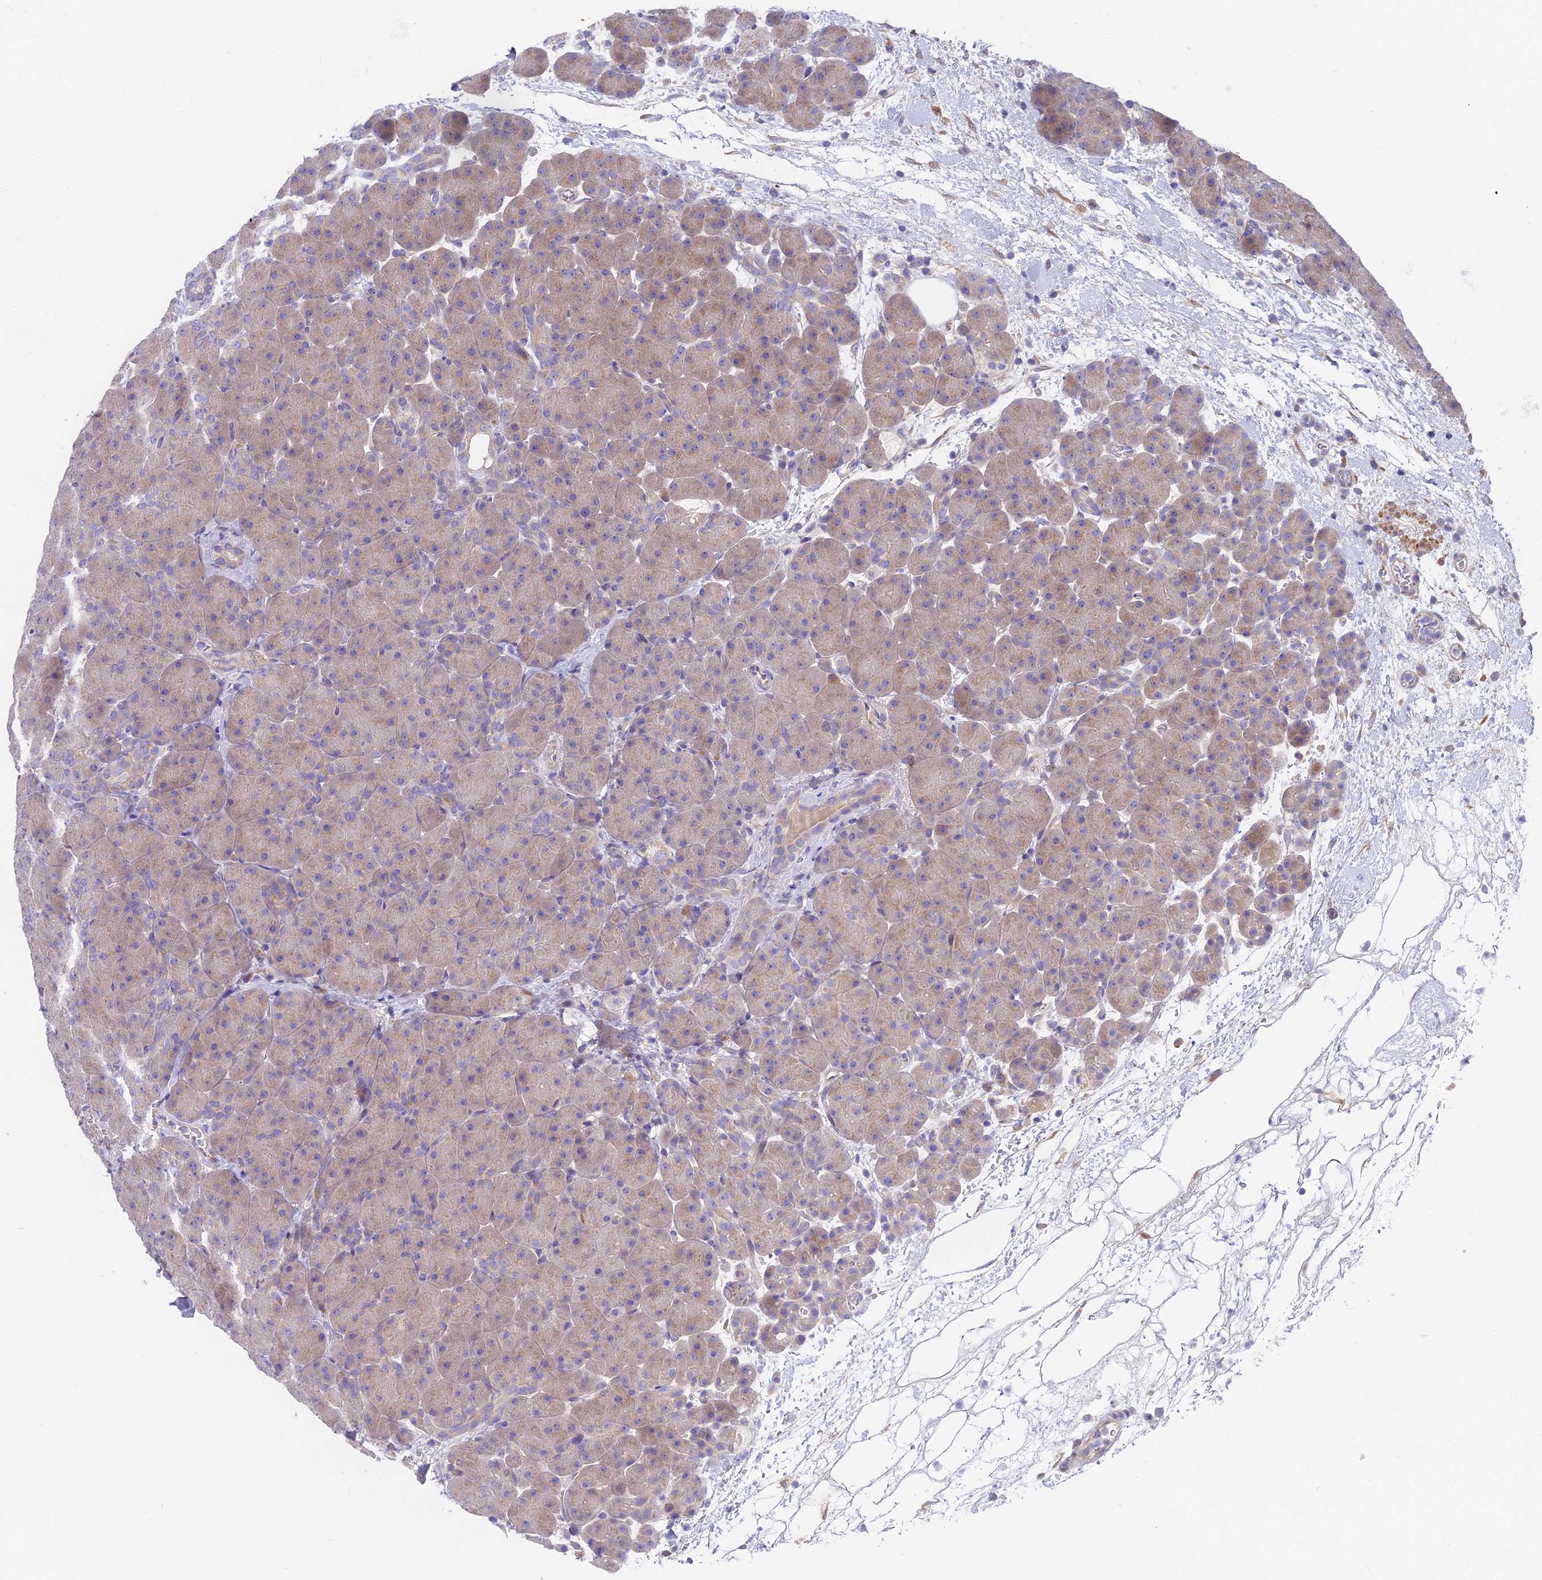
{"staining": {"intensity": "weak", "quantity": "25%-75%", "location": "cytoplasmic/membranous"}, "tissue": "pancreas", "cell_type": "Exocrine glandular cells", "image_type": "normal", "snomed": [{"axis": "morphology", "description": "Normal tissue, NOS"}, {"axis": "topography", "description": "Pancreas"}], "caption": "Immunohistochemical staining of benign pancreas exhibits low levels of weak cytoplasmic/membranous positivity in approximately 25%-75% of exocrine glandular cells. (Brightfield microscopy of DAB IHC at high magnification).", "gene": "FAM168B", "patient": {"sex": "male", "age": 66}}